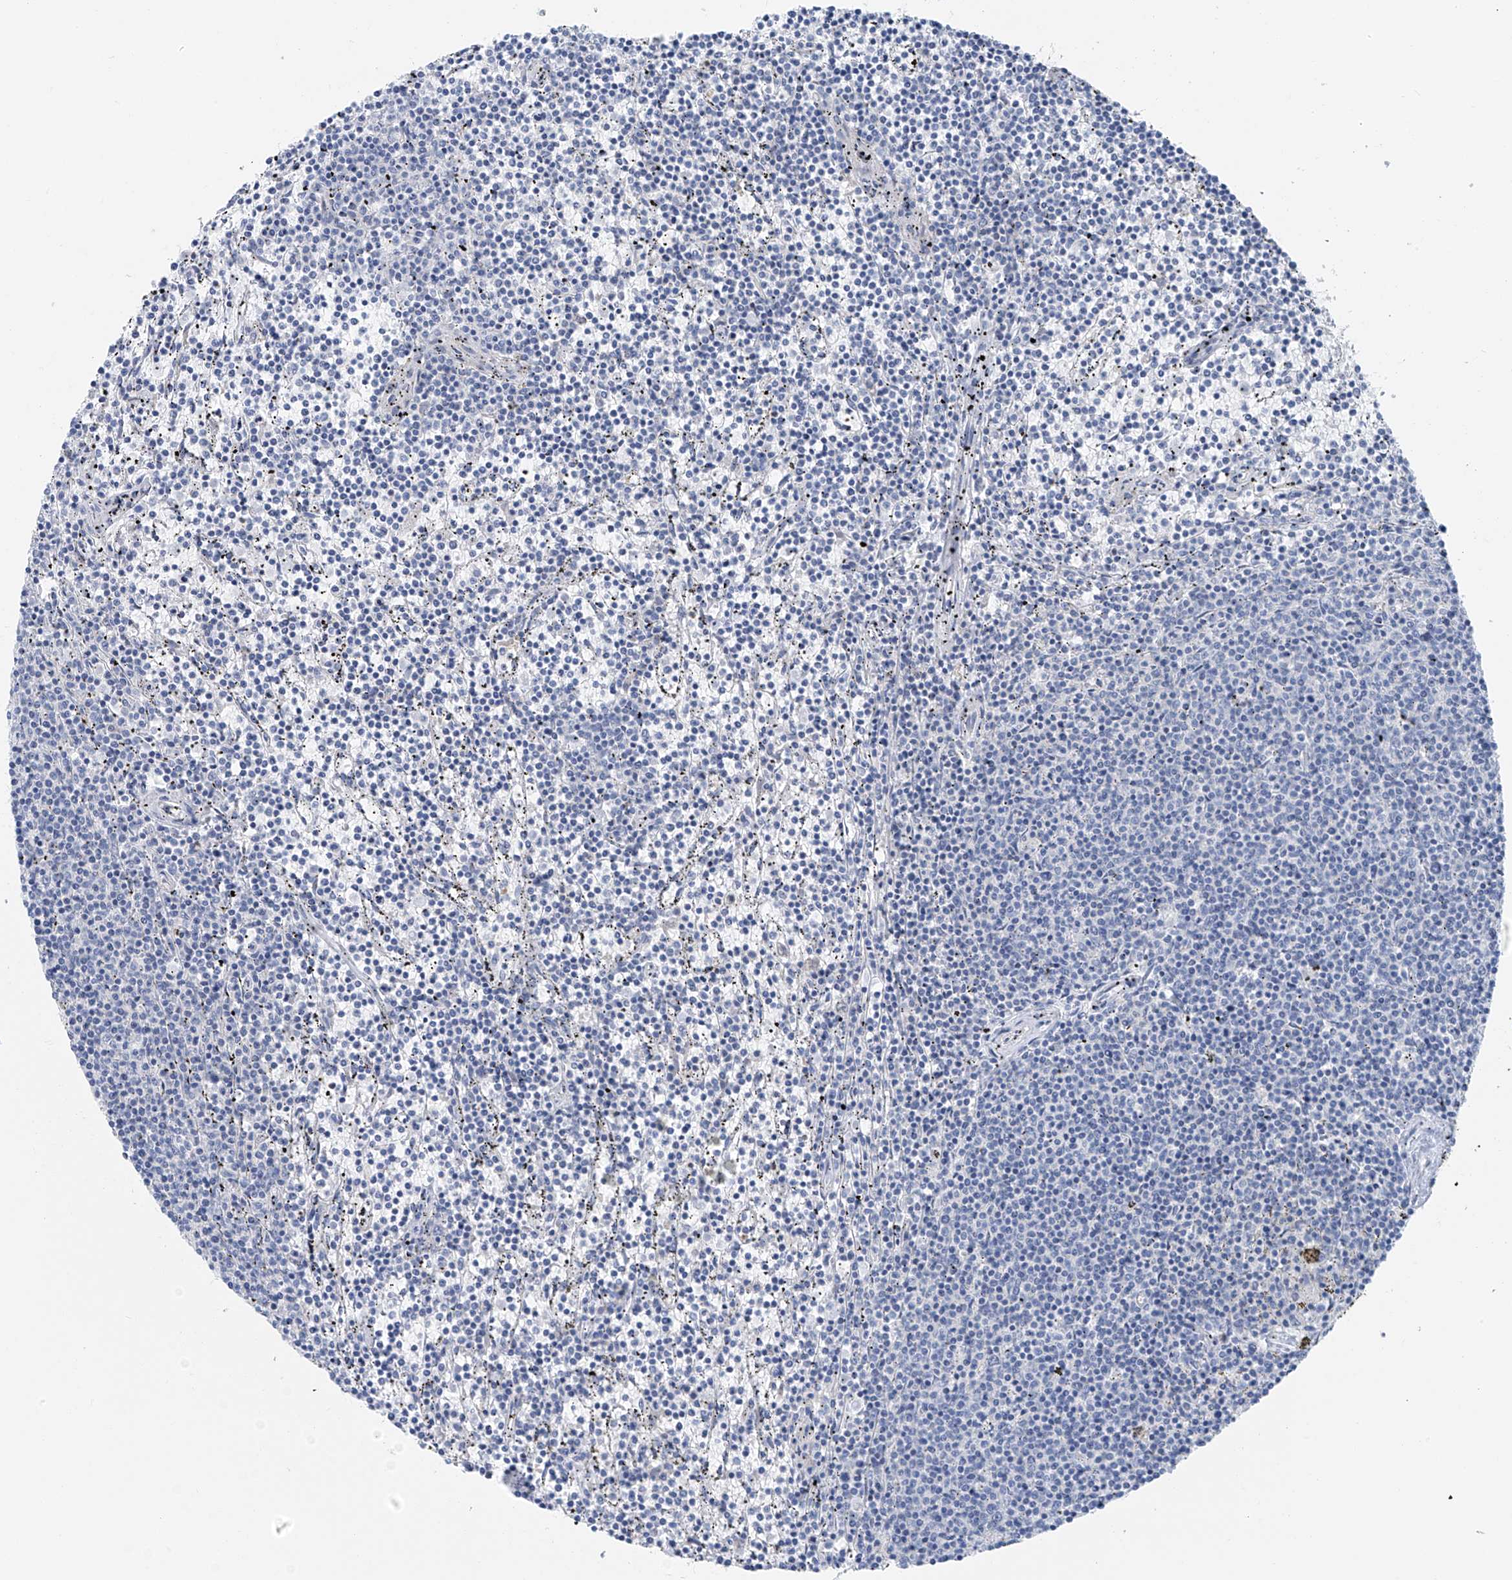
{"staining": {"intensity": "negative", "quantity": "none", "location": "none"}, "tissue": "lymphoma", "cell_type": "Tumor cells", "image_type": "cancer", "snomed": [{"axis": "morphology", "description": "Malignant lymphoma, non-Hodgkin's type, Low grade"}, {"axis": "topography", "description": "Spleen"}], "caption": "High magnification brightfield microscopy of malignant lymphoma, non-Hodgkin's type (low-grade) stained with DAB (3,3'-diaminobenzidine) (brown) and counterstained with hematoxylin (blue): tumor cells show no significant expression. (DAB immunohistochemistry (IHC) with hematoxylin counter stain).", "gene": "POMGNT2", "patient": {"sex": "female", "age": 50}}